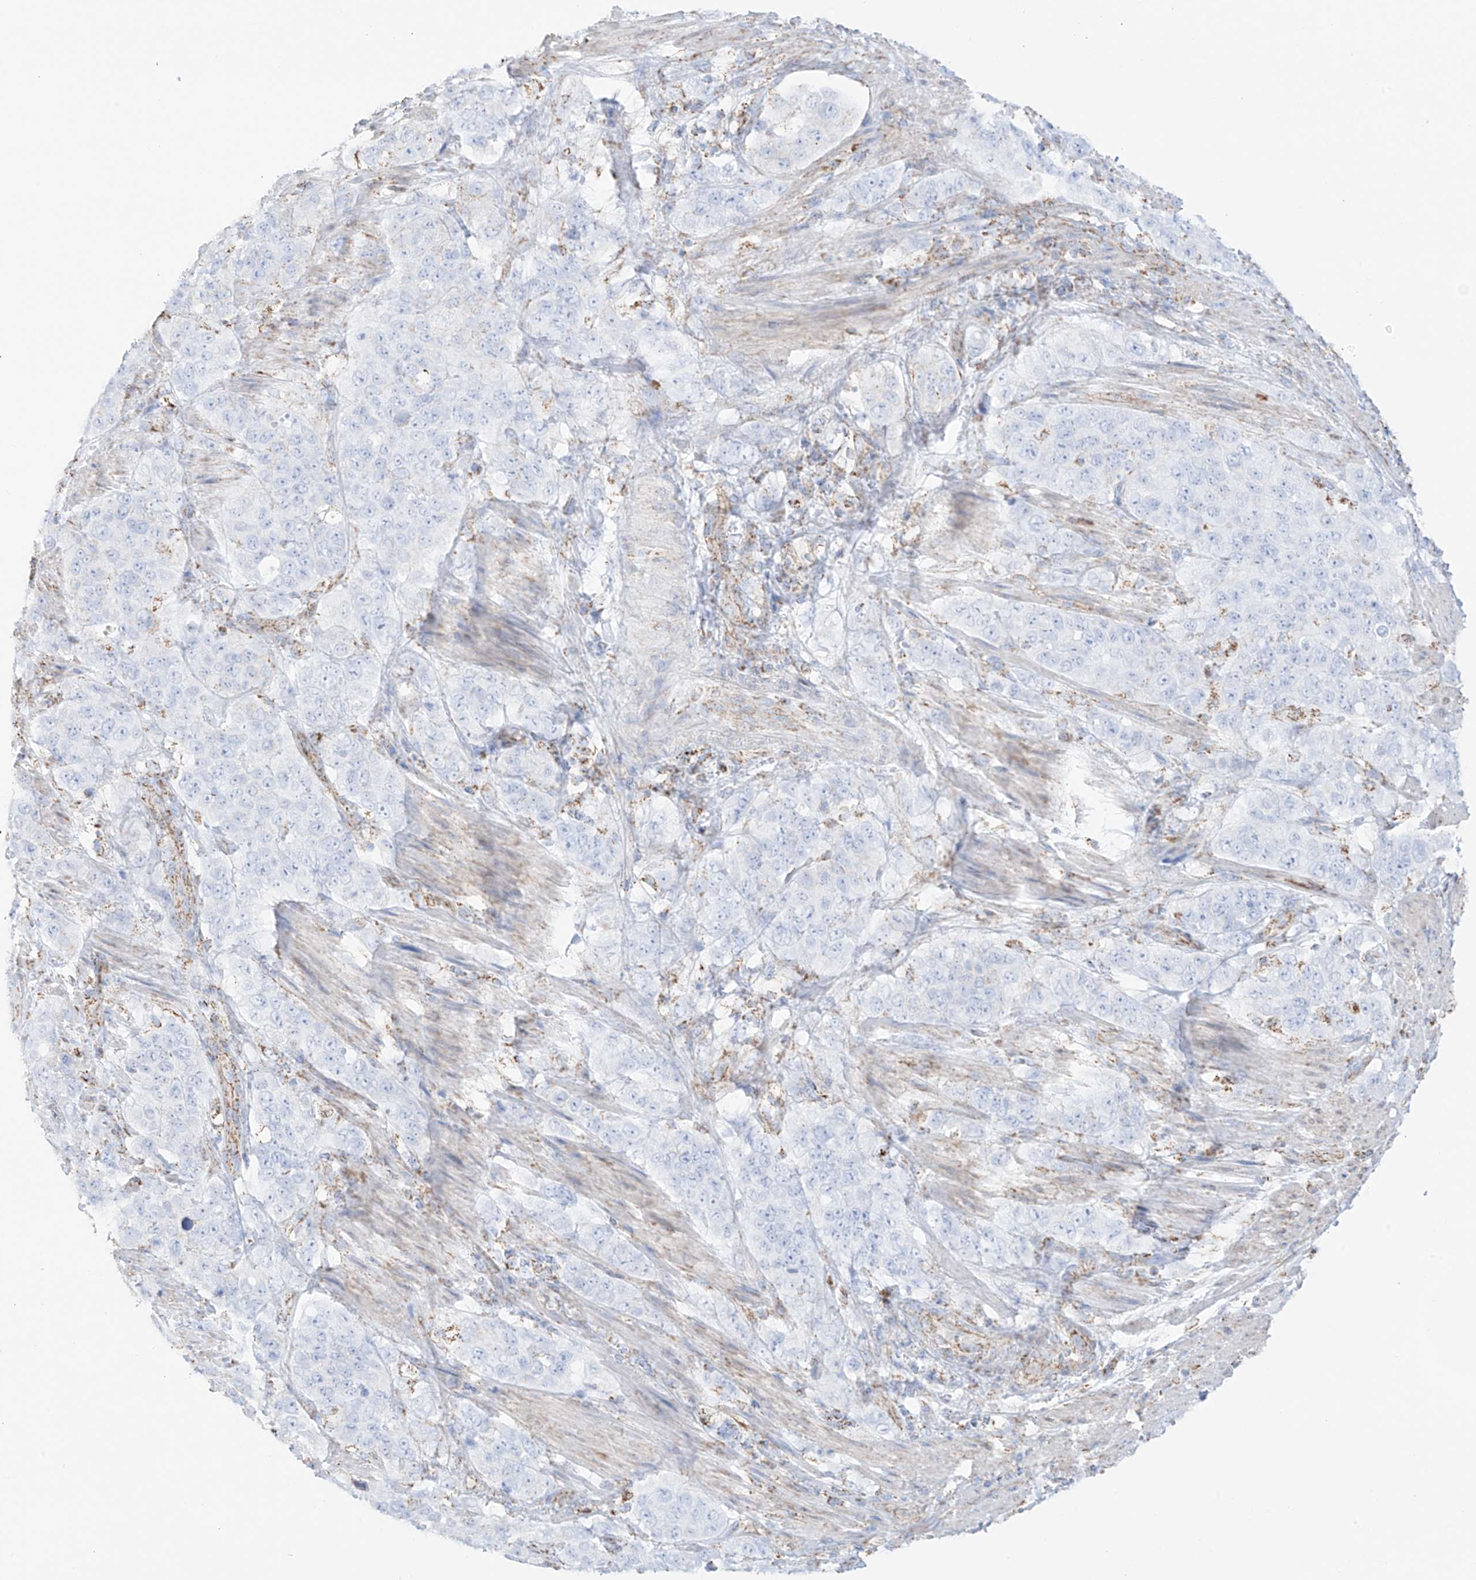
{"staining": {"intensity": "negative", "quantity": "none", "location": "none"}, "tissue": "stomach cancer", "cell_type": "Tumor cells", "image_type": "cancer", "snomed": [{"axis": "morphology", "description": "Adenocarcinoma, NOS"}, {"axis": "topography", "description": "Stomach"}], "caption": "The photomicrograph displays no significant staining in tumor cells of stomach cancer.", "gene": "XKR3", "patient": {"sex": "male", "age": 48}}